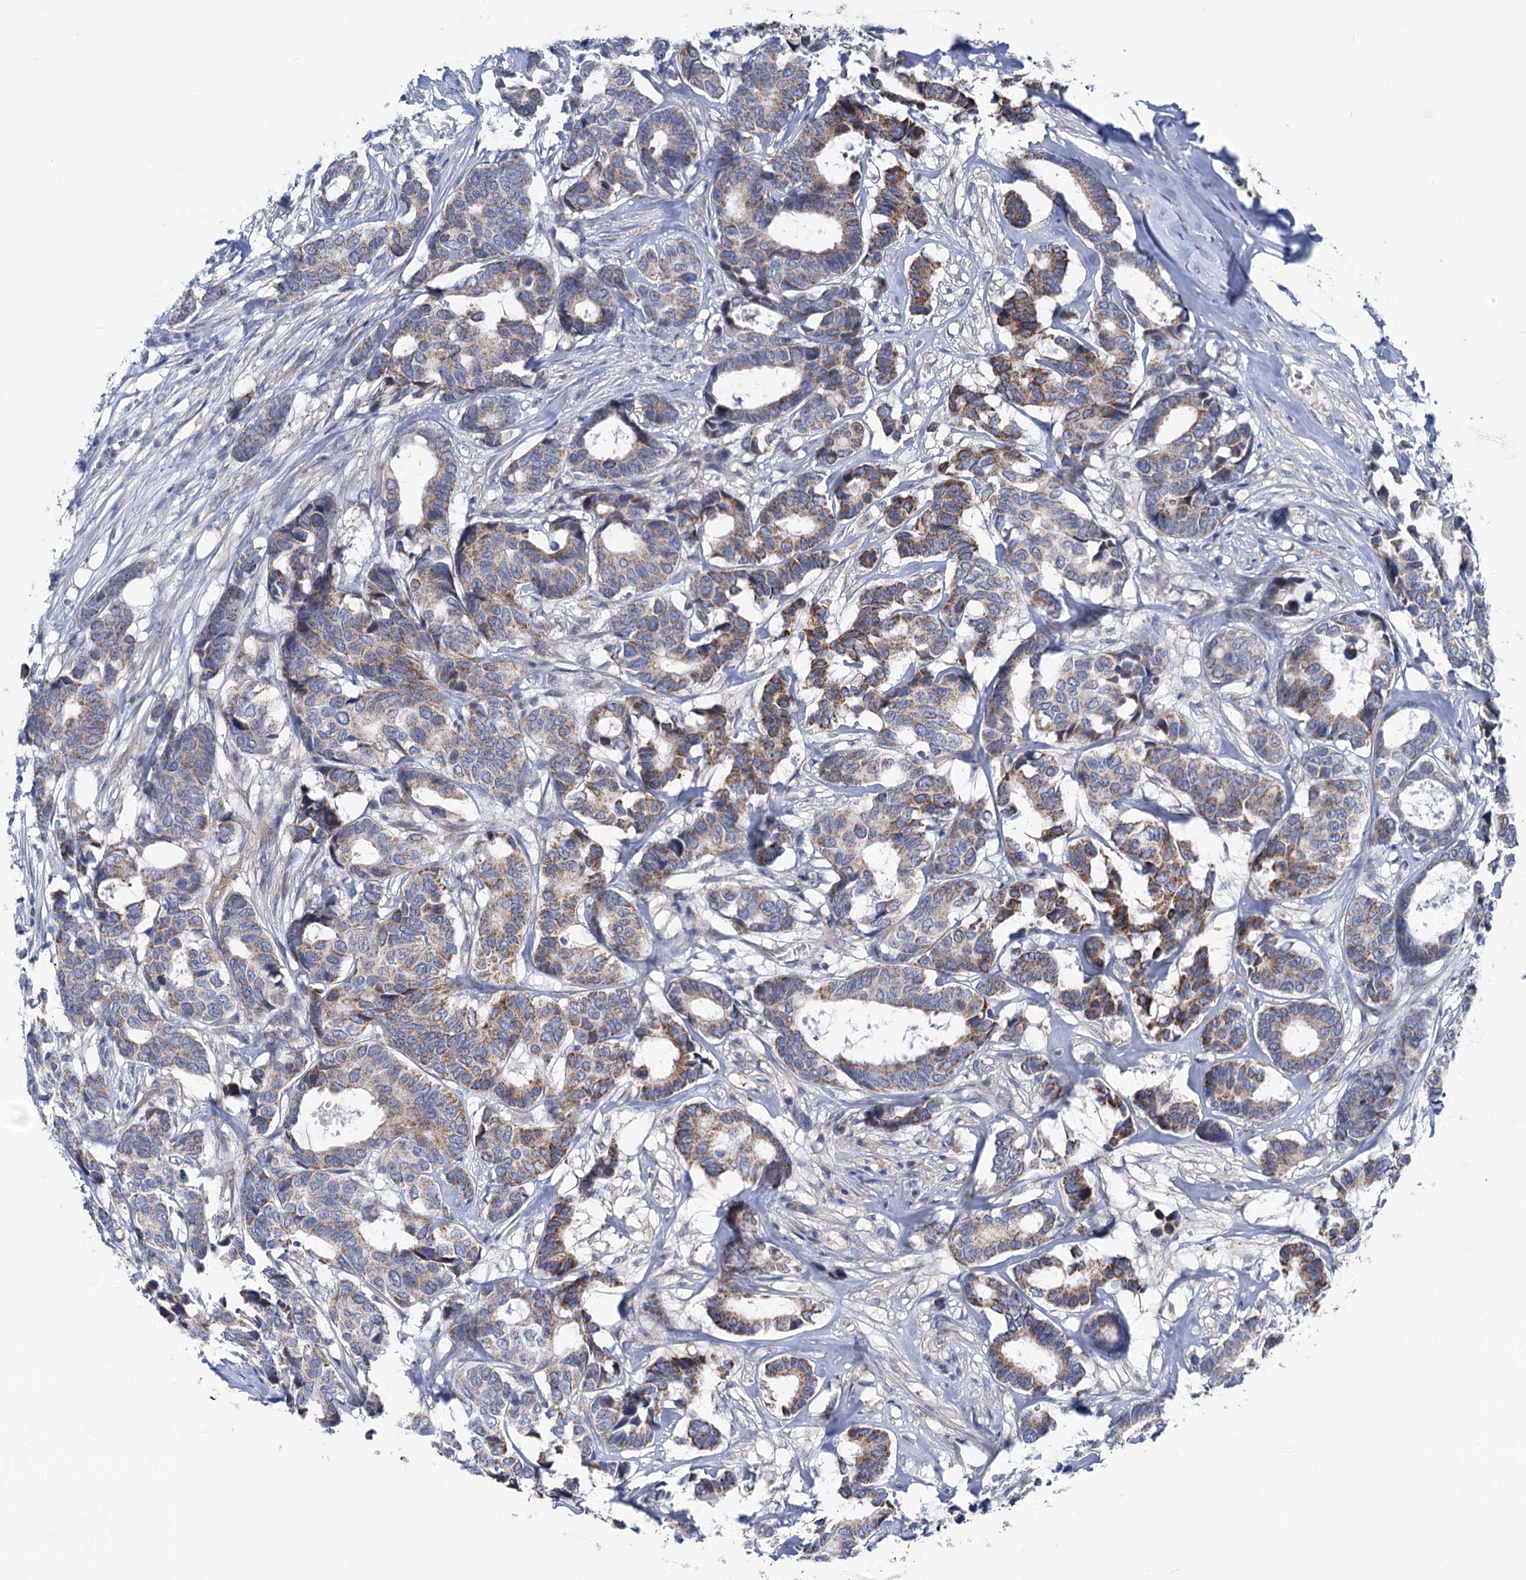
{"staining": {"intensity": "moderate", "quantity": "25%-75%", "location": "cytoplasmic/membranous"}, "tissue": "breast cancer", "cell_type": "Tumor cells", "image_type": "cancer", "snomed": [{"axis": "morphology", "description": "Duct carcinoma"}, {"axis": "topography", "description": "Breast"}], "caption": "A high-resolution image shows immunohistochemistry (IHC) staining of breast cancer, which displays moderate cytoplasmic/membranous expression in about 25%-75% of tumor cells.", "gene": "CHDH", "patient": {"sex": "female", "age": 87}}